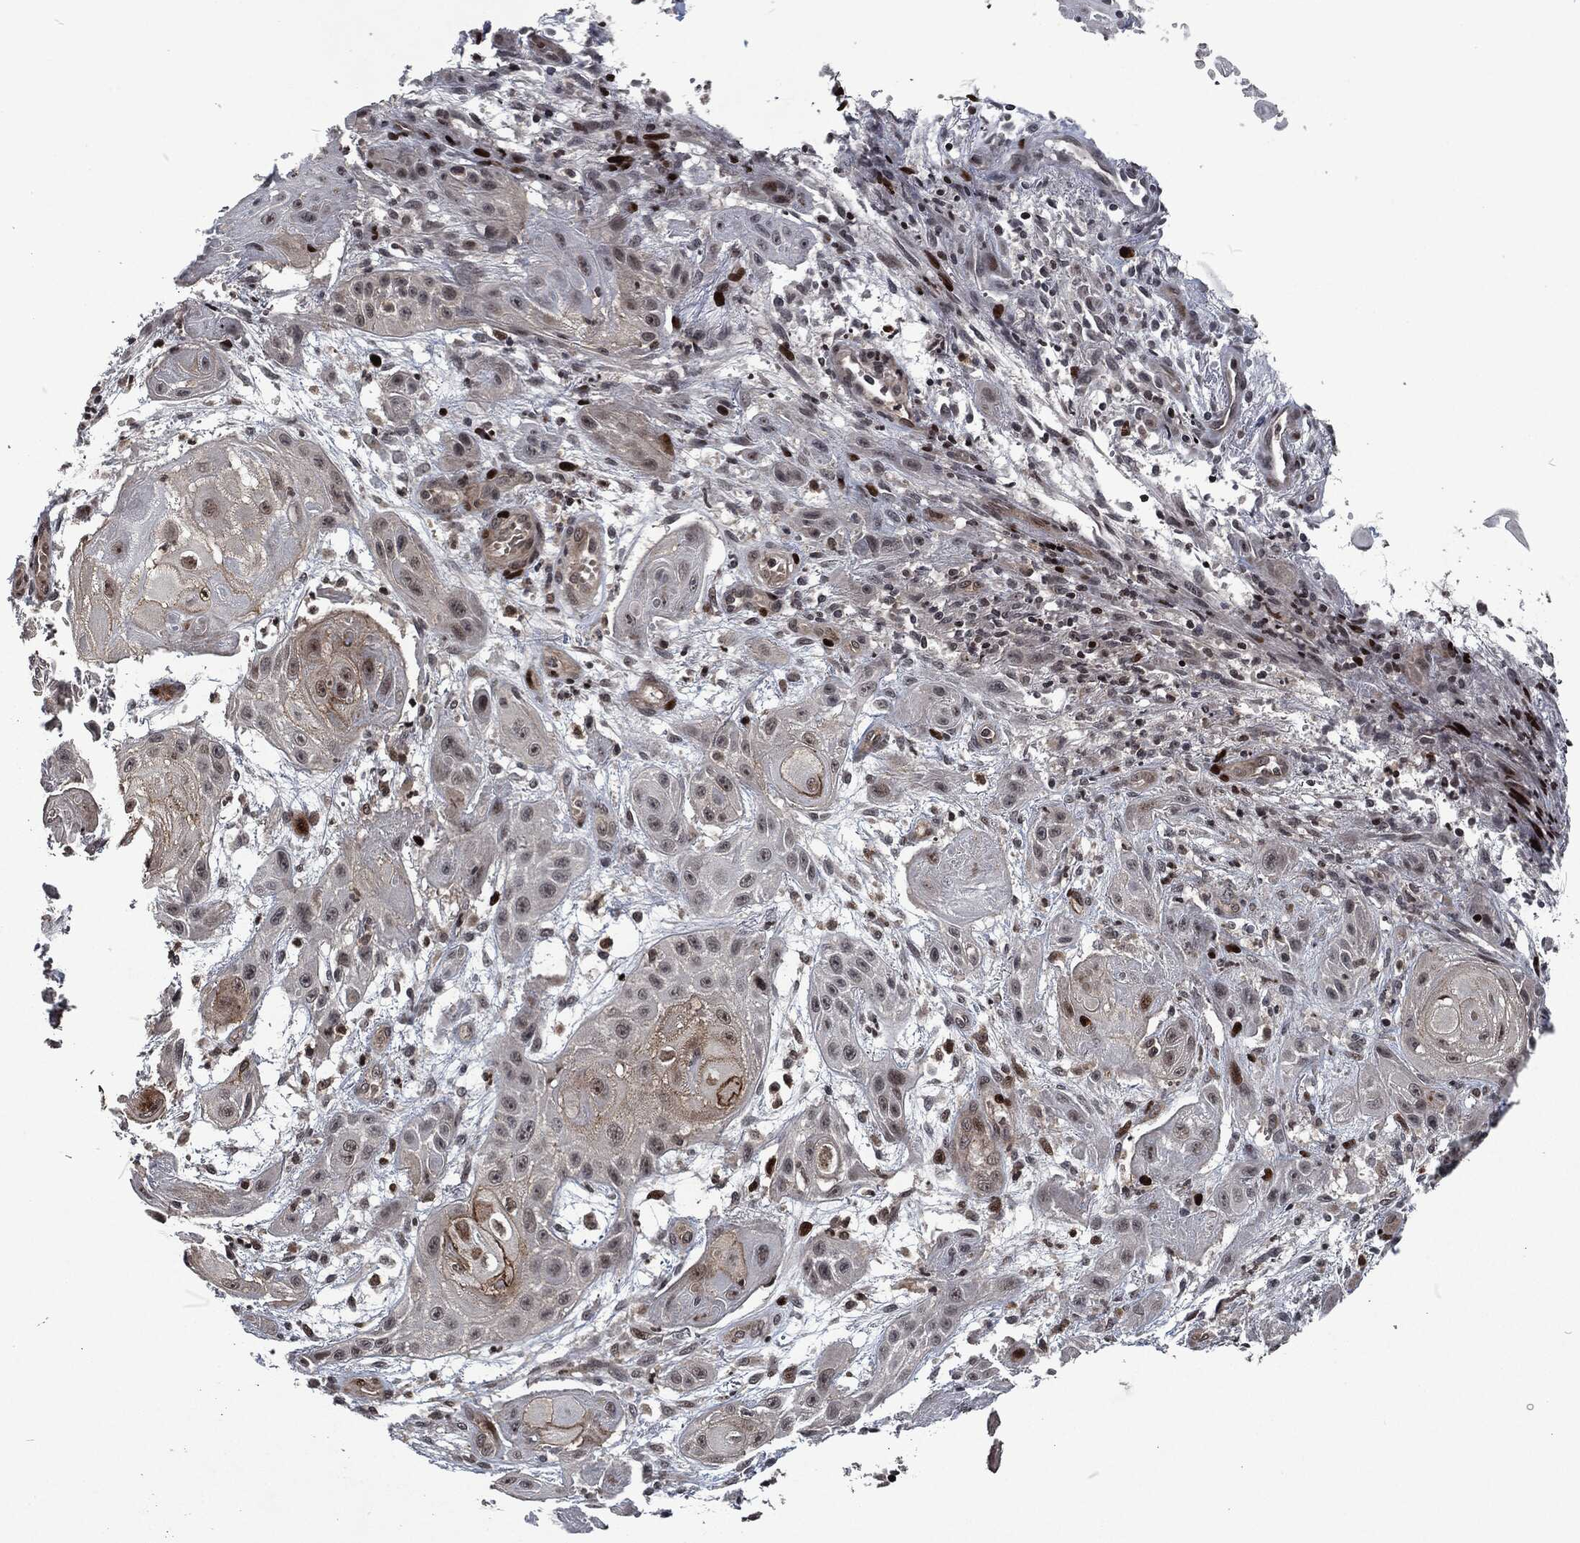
{"staining": {"intensity": "negative", "quantity": "none", "location": "none"}, "tissue": "skin cancer", "cell_type": "Tumor cells", "image_type": "cancer", "snomed": [{"axis": "morphology", "description": "Squamous cell carcinoma, NOS"}, {"axis": "topography", "description": "Skin"}], "caption": "Micrograph shows no protein expression in tumor cells of skin squamous cell carcinoma tissue.", "gene": "EGFR", "patient": {"sex": "male", "age": 62}}